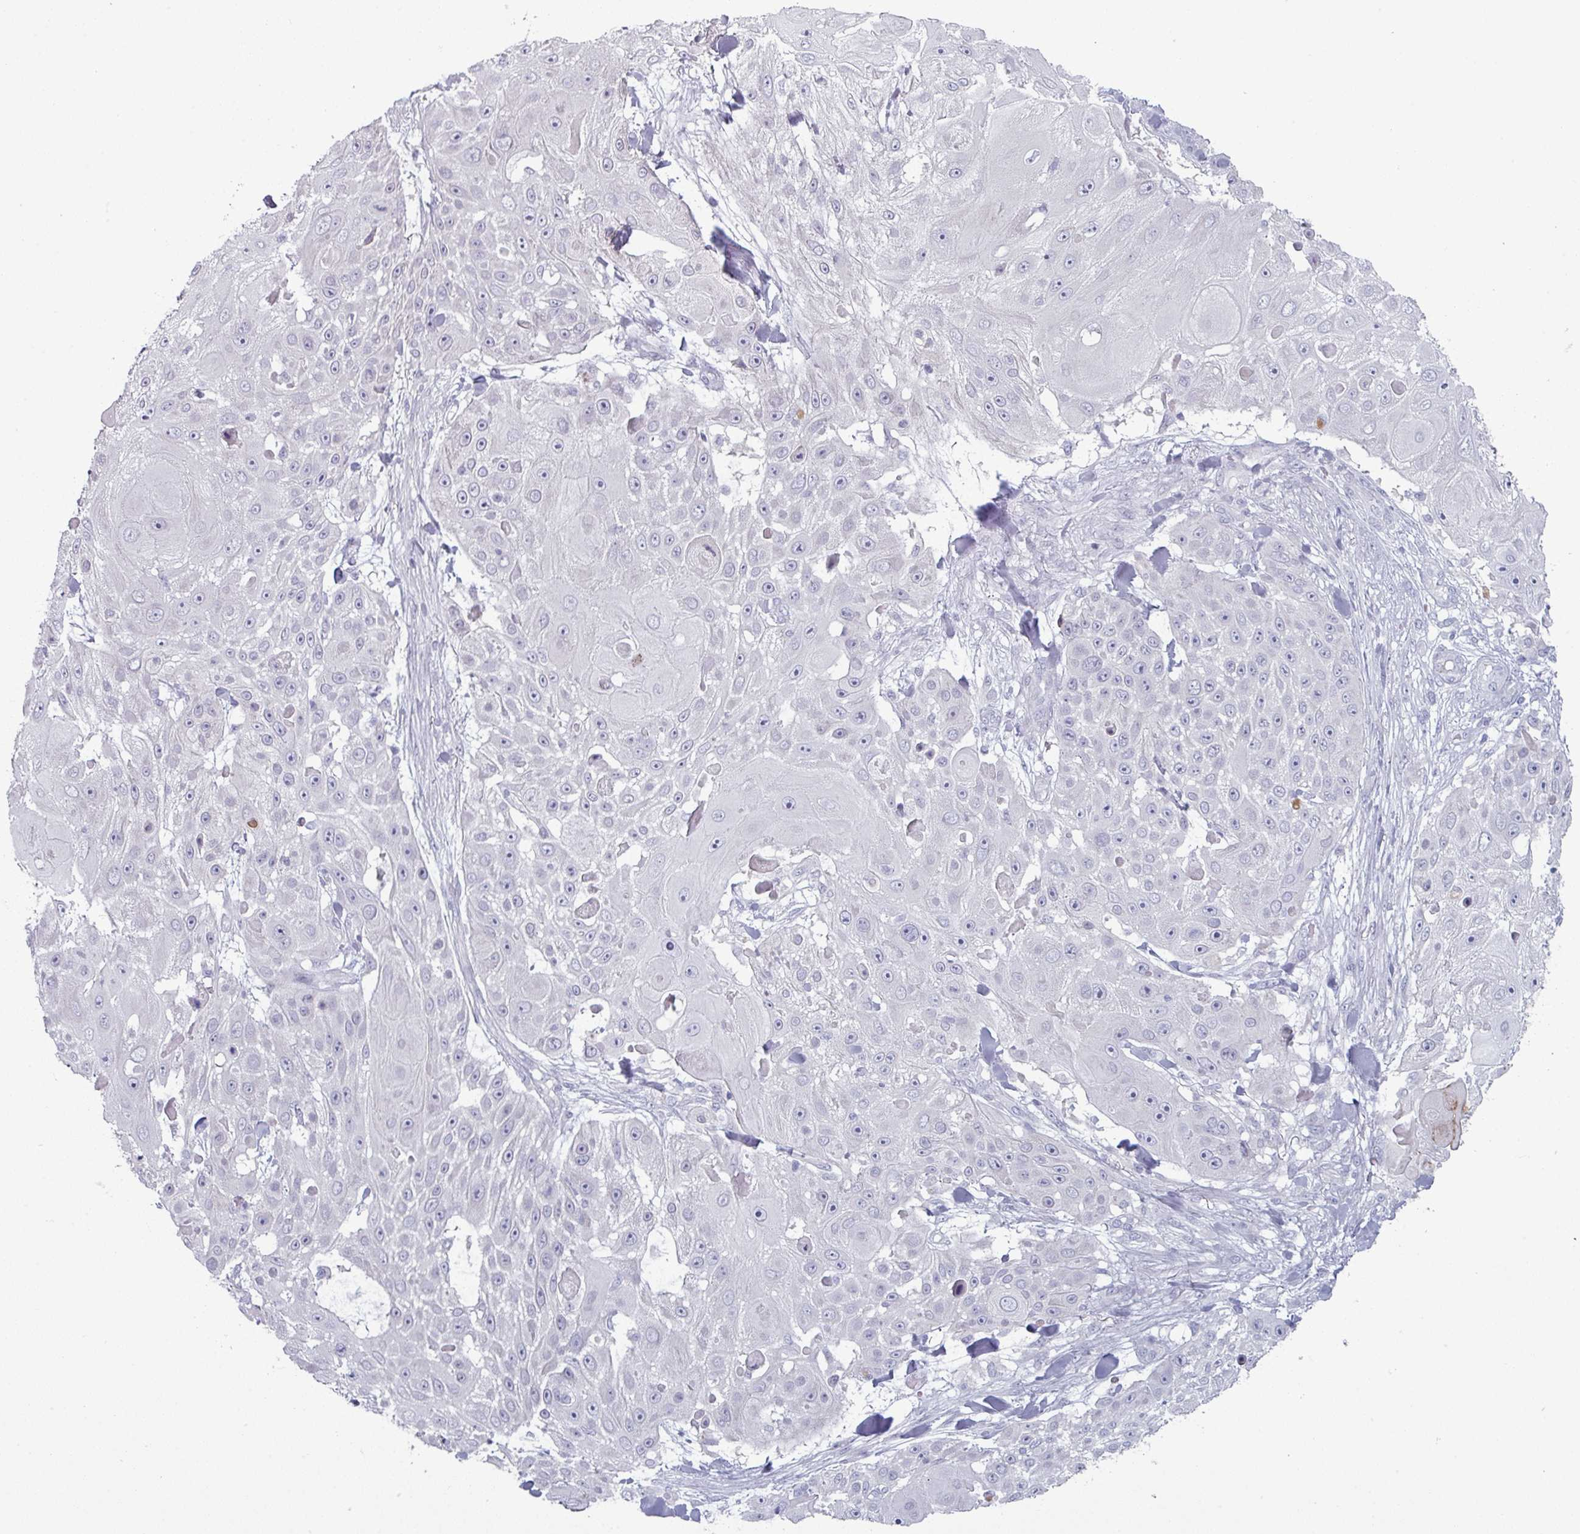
{"staining": {"intensity": "negative", "quantity": "none", "location": "none"}, "tissue": "skin cancer", "cell_type": "Tumor cells", "image_type": "cancer", "snomed": [{"axis": "morphology", "description": "Squamous cell carcinoma, NOS"}, {"axis": "topography", "description": "Skin"}], "caption": "This is a histopathology image of IHC staining of skin squamous cell carcinoma, which shows no expression in tumor cells.", "gene": "ZNF615", "patient": {"sex": "female", "age": 86}}